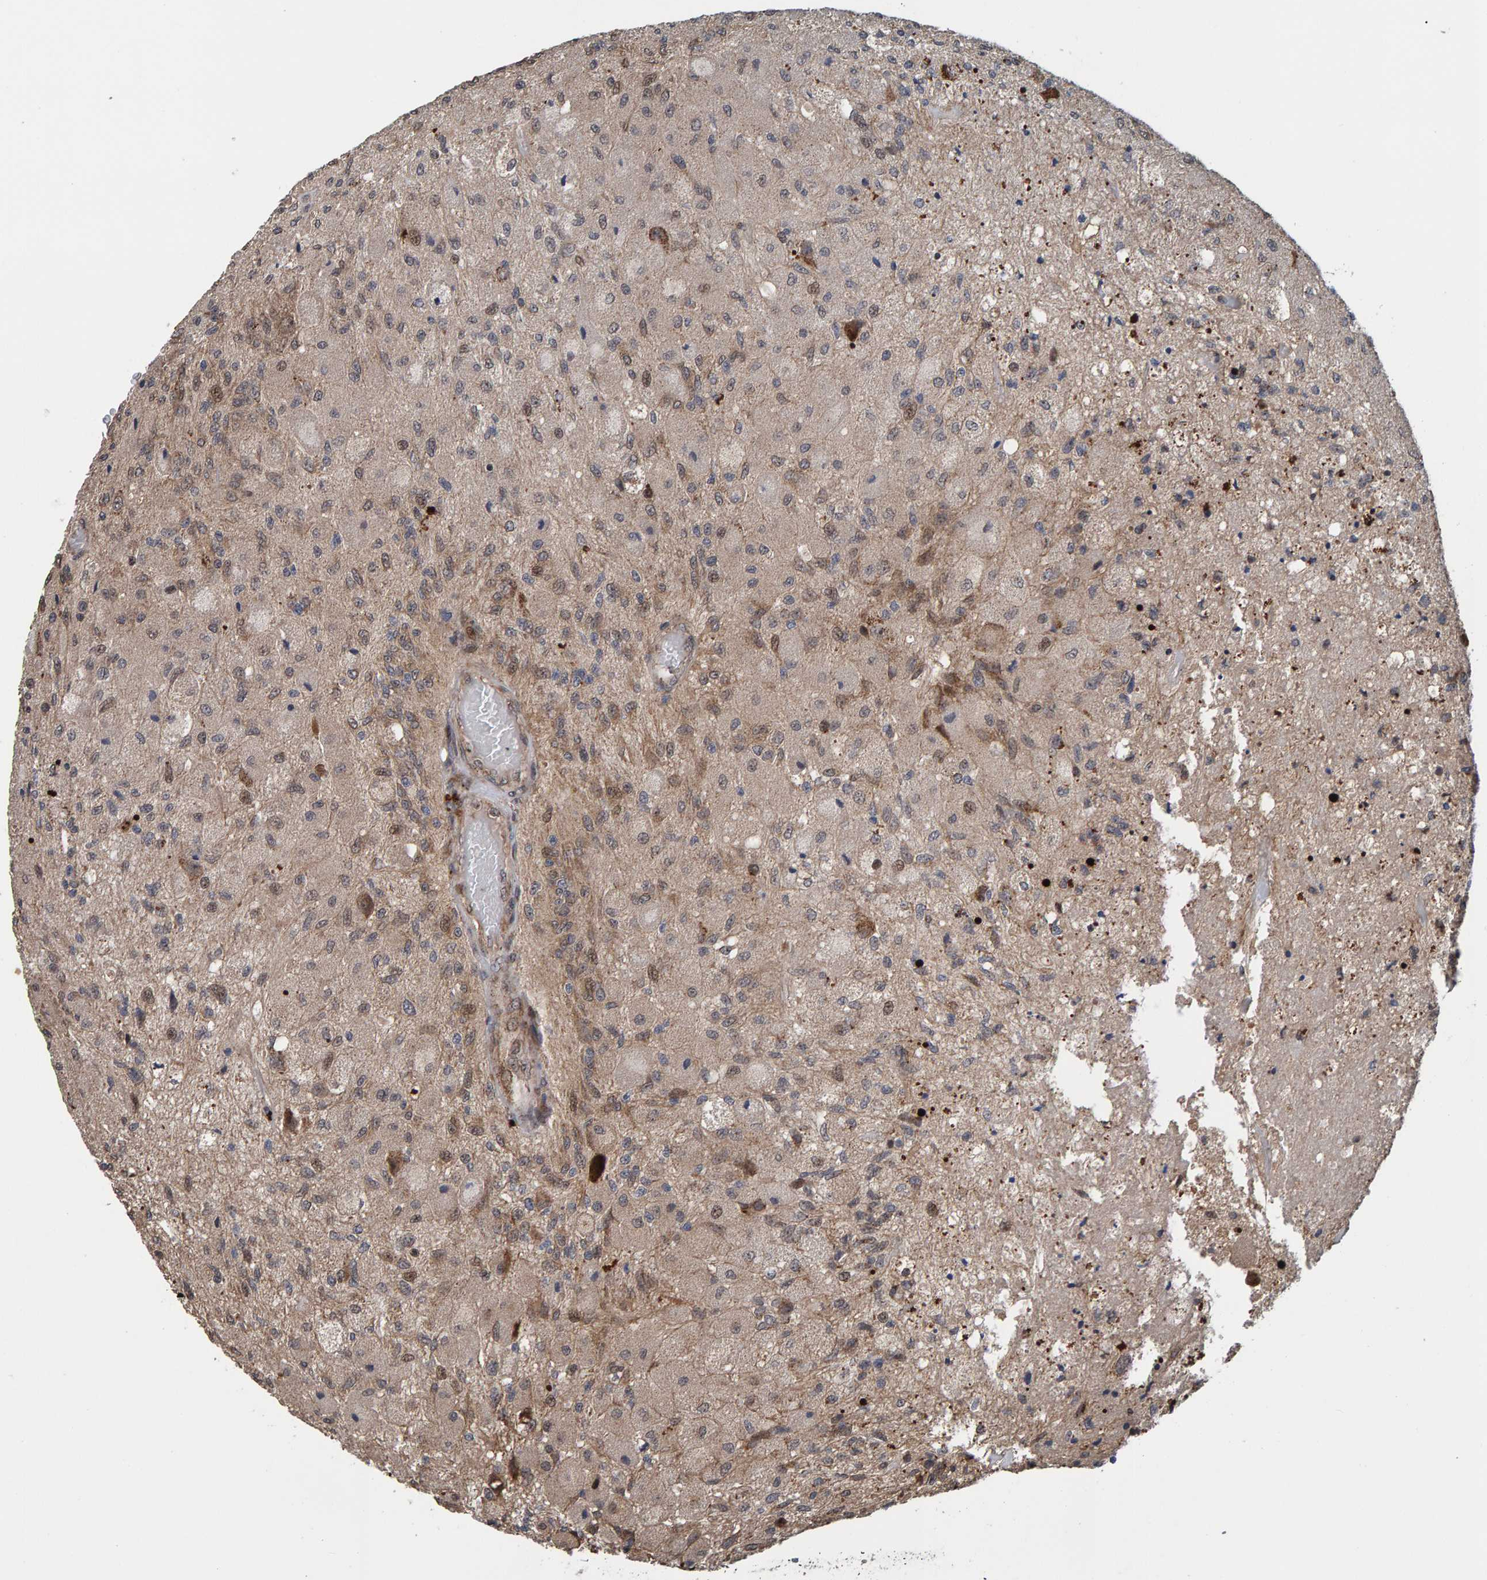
{"staining": {"intensity": "weak", "quantity": "25%-75%", "location": "cytoplasmic/membranous,nuclear"}, "tissue": "glioma", "cell_type": "Tumor cells", "image_type": "cancer", "snomed": [{"axis": "morphology", "description": "Normal tissue, NOS"}, {"axis": "morphology", "description": "Glioma, malignant, High grade"}, {"axis": "topography", "description": "Cerebral cortex"}], "caption": "A photomicrograph of glioma stained for a protein displays weak cytoplasmic/membranous and nuclear brown staining in tumor cells.", "gene": "CCDC25", "patient": {"sex": "male", "age": 77}}